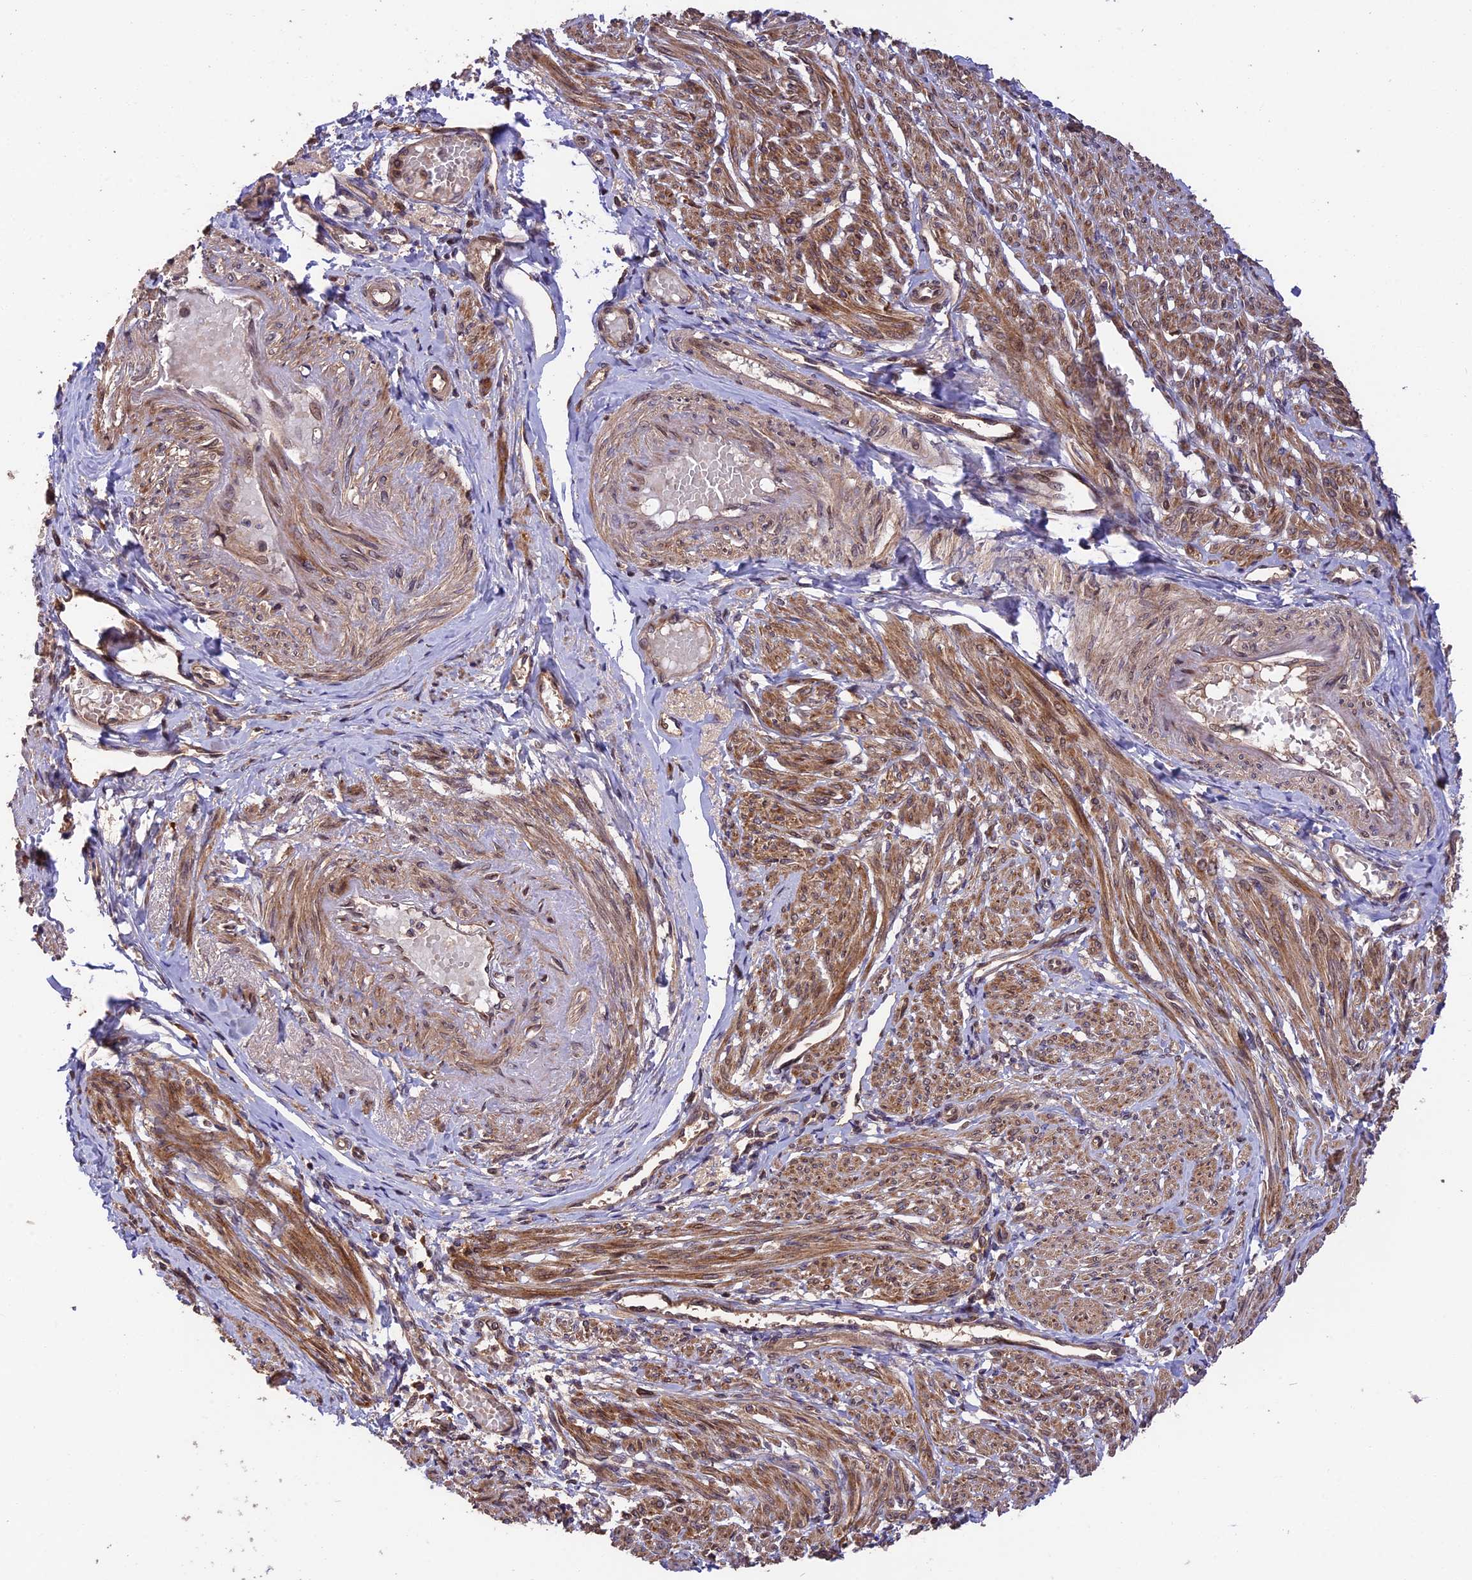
{"staining": {"intensity": "moderate", "quantity": "25%-75%", "location": "cytoplasmic/membranous"}, "tissue": "smooth muscle", "cell_type": "Smooth muscle cells", "image_type": "normal", "snomed": [{"axis": "morphology", "description": "Normal tissue, NOS"}, {"axis": "topography", "description": "Smooth muscle"}], "caption": "Brown immunohistochemical staining in normal human smooth muscle displays moderate cytoplasmic/membranous positivity in about 25%-75% of smooth muscle cells.", "gene": "ESCO1", "patient": {"sex": "female", "age": 39}}